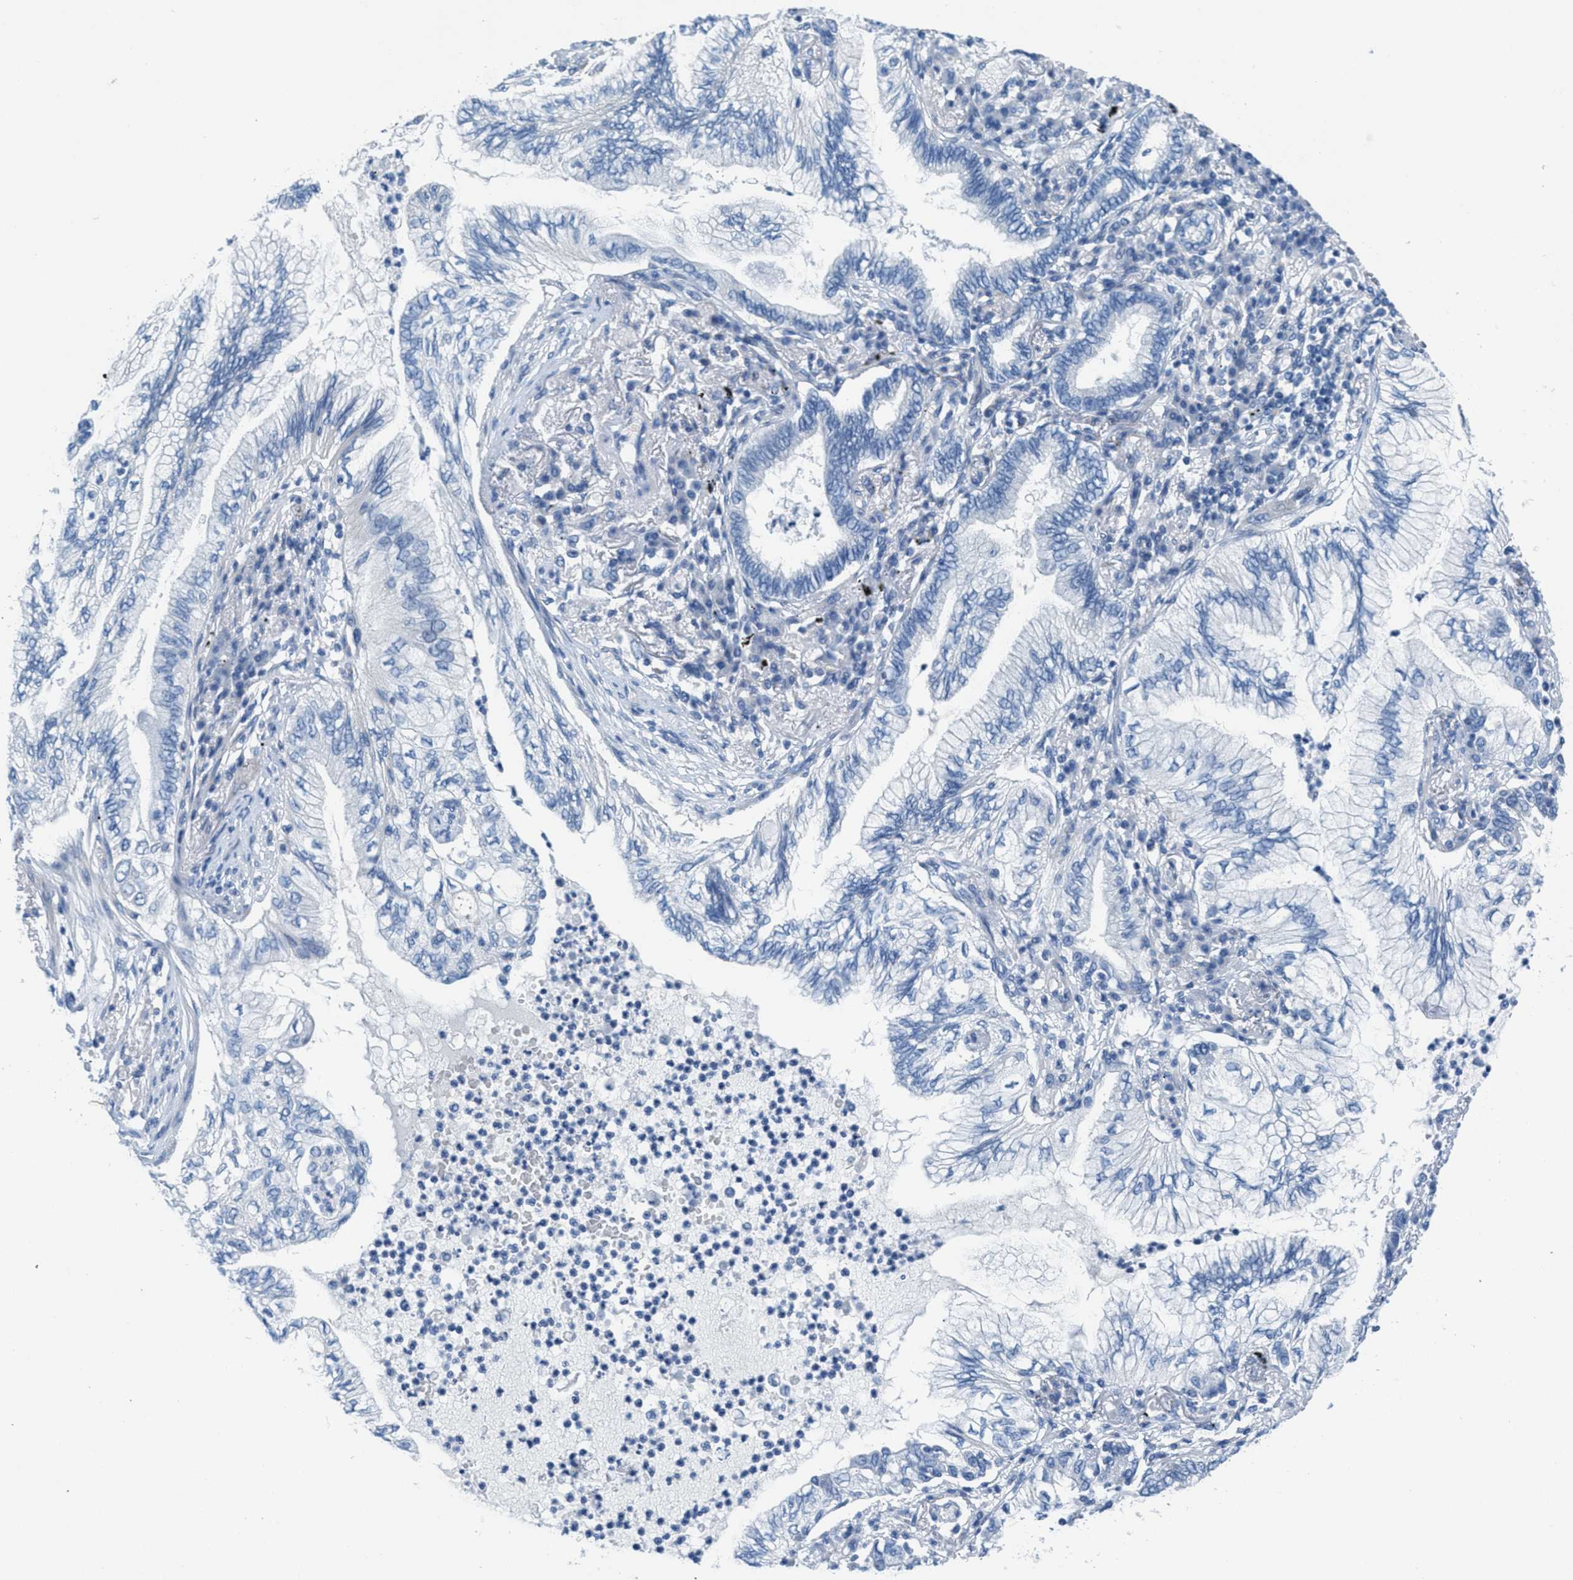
{"staining": {"intensity": "negative", "quantity": "none", "location": "none"}, "tissue": "lung cancer", "cell_type": "Tumor cells", "image_type": "cancer", "snomed": [{"axis": "morphology", "description": "Normal tissue, NOS"}, {"axis": "morphology", "description": "Adenocarcinoma, NOS"}, {"axis": "topography", "description": "Bronchus"}, {"axis": "topography", "description": "Lung"}], "caption": "Tumor cells show no significant positivity in lung cancer (adenocarcinoma).", "gene": "GALNT17", "patient": {"sex": "female", "age": 70}}